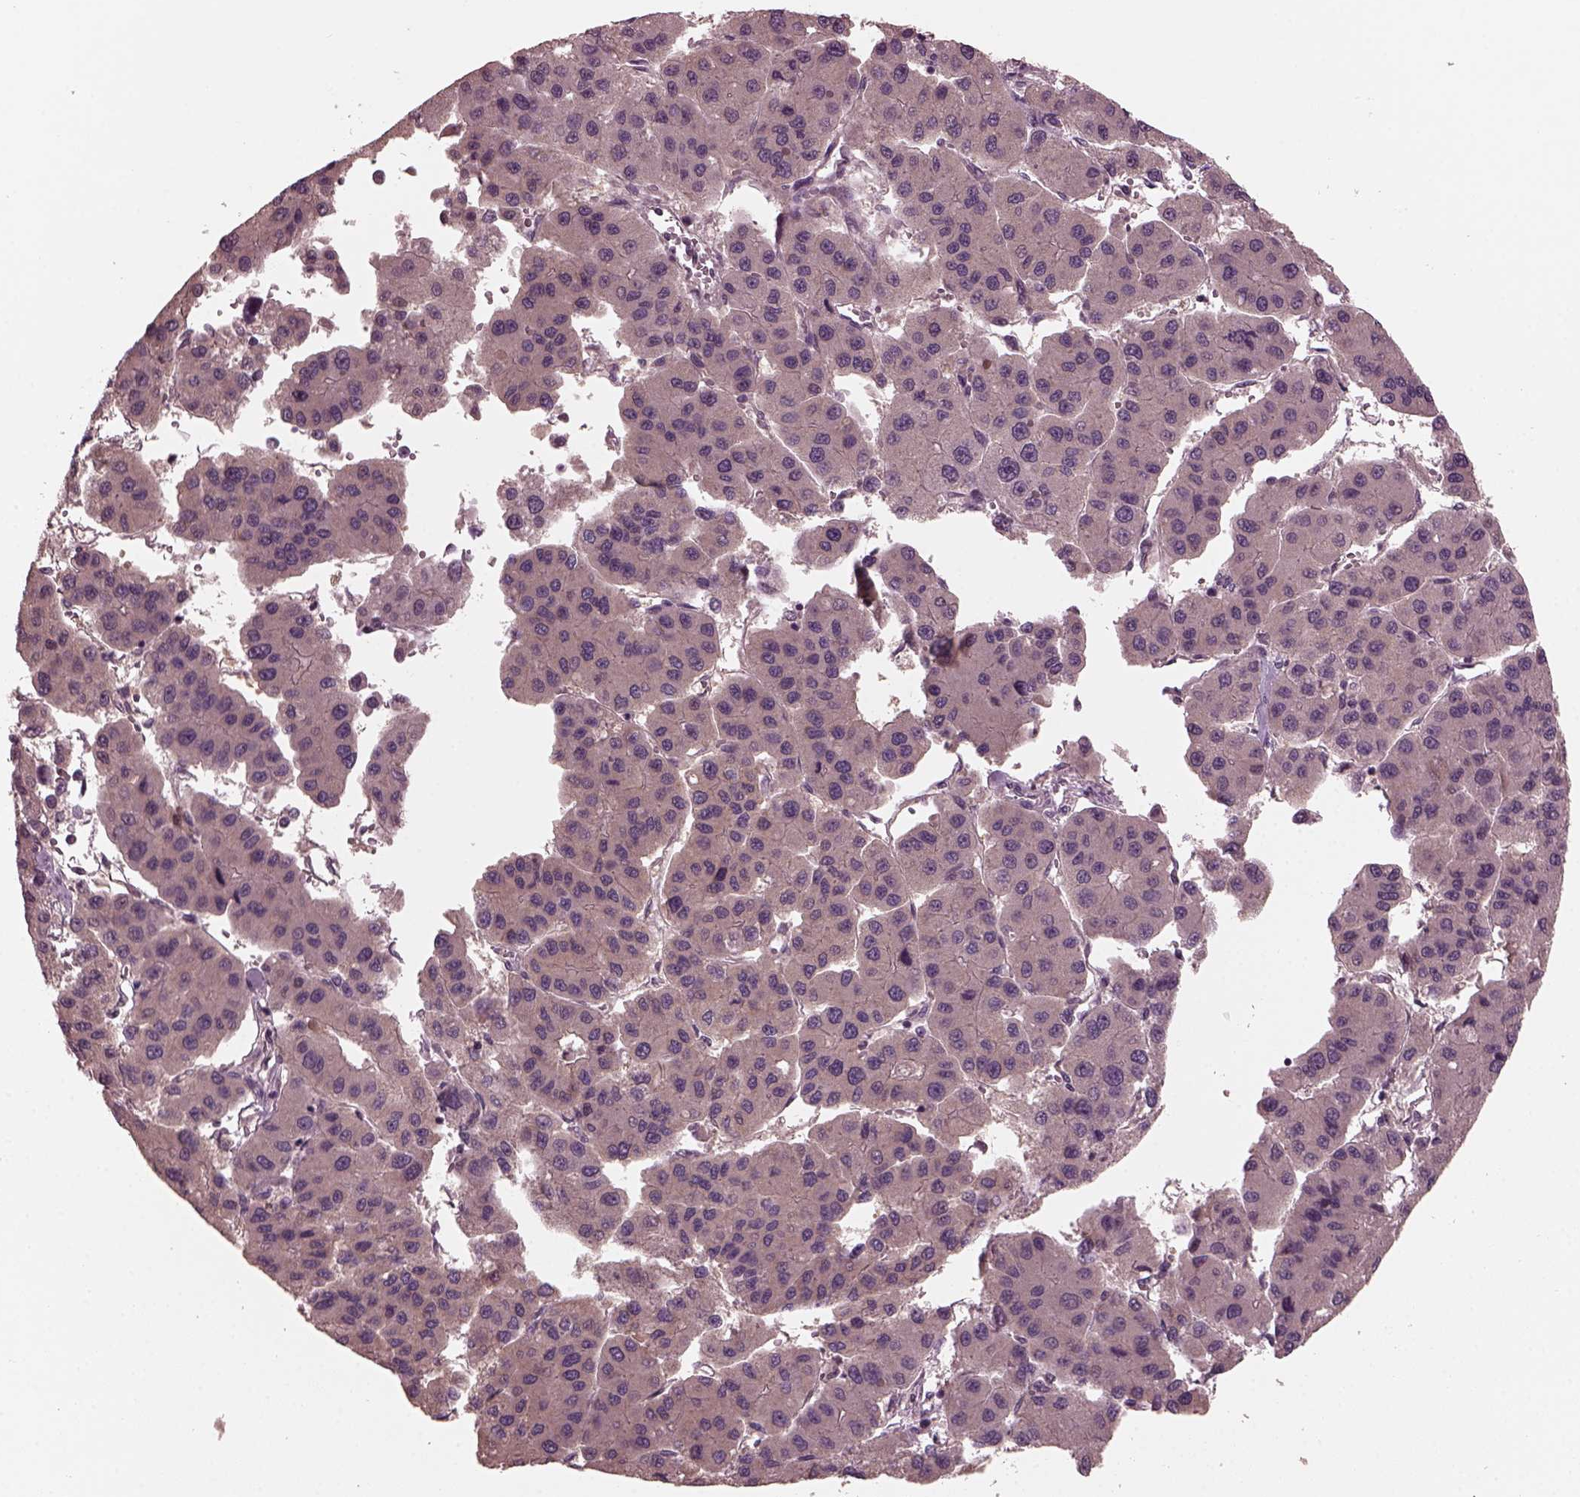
{"staining": {"intensity": "negative", "quantity": "none", "location": "none"}, "tissue": "liver cancer", "cell_type": "Tumor cells", "image_type": "cancer", "snomed": [{"axis": "morphology", "description": "Carcinoma, Hepatocellular, NOS"}, {"axis": "topography", "description": "Liver"}], "caption": "Liver cancer stained for a protein using immunohistochemistry reveals no staining tumor cells.", "gene": "PORCN", "patient": {"sex": "male", "age": 73}}